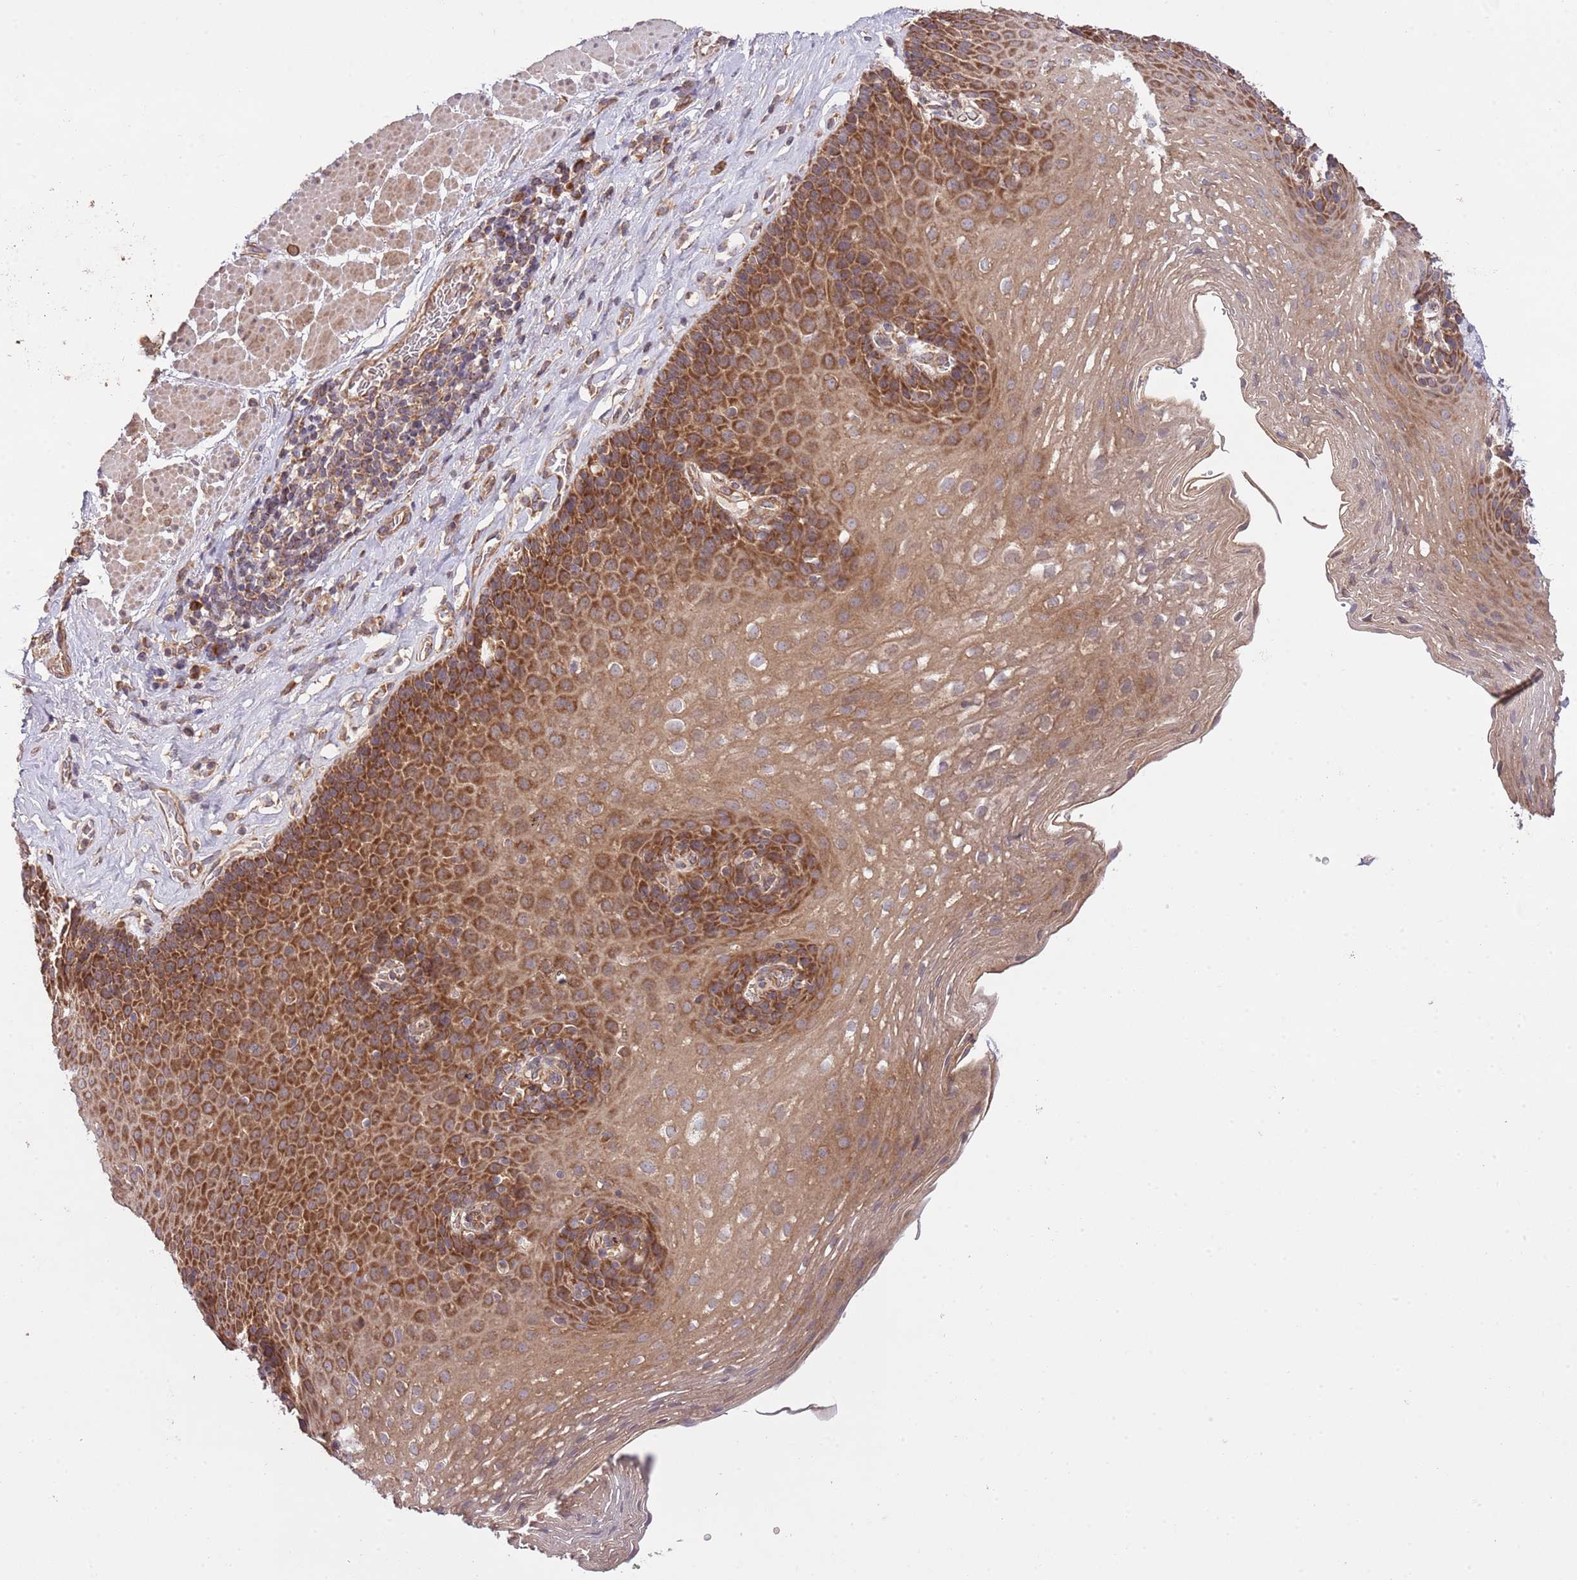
{"staining": {"intensity": "strong", "quantity": ">75%", "location": "cytoplasmic/membranous"}, "tissue": "esophagus", "cell_type": "Squamous epithelial cells", "image_type": "normal", "snomed": [{"axis": "morphology", "description": "Normal tissue, NOS"}, {"axis": "topography", "description": "Esophagus"}], "caption": "Strong cytoplasmic/membranous expression is appreciated in approximately >75% of squamous epithelial cells in benign esophagus. (DAB (3,3'-diaminobenzidine) IHC with brightfield microscopy, high magnification).", "gene": "MFNG", "patient": {"sex": "female", "age": 66}}